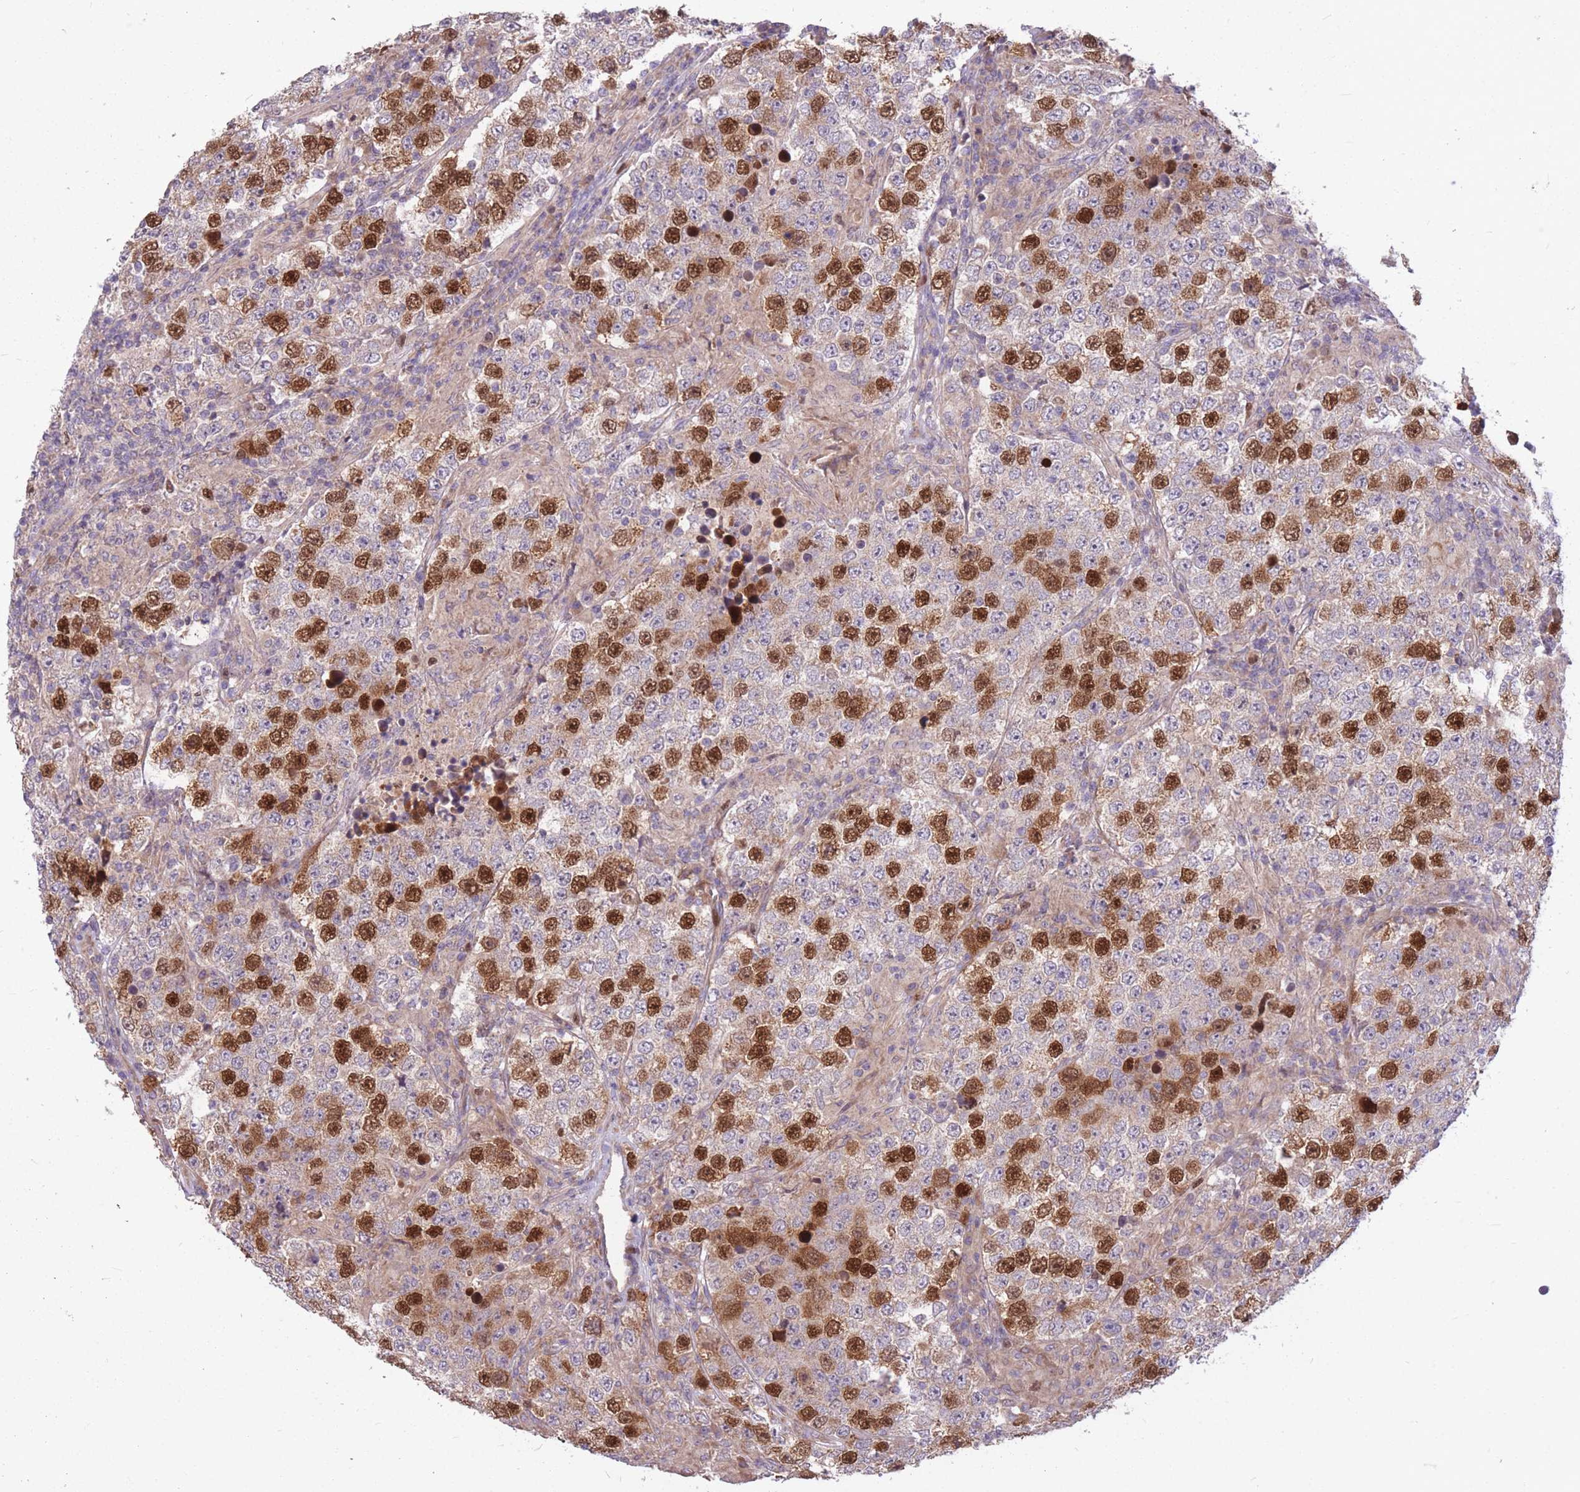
{"staining": {"intensity": "strong", "quantity": "25%-75%", "location": "nuclear"}, "tissue": "testis cancer", "cell_type": "Tumor cells", "image_type": "cancer", "snomed": [{"axis": "morphology", "description": "Normal tissue, NOS"}, {"axis": "morphology", "description": "Urothelial carcinoma, High grade"}, {"axis": "morphology", "description": "Seminoma, NOS"}, {"axis": "morphology", "description": "Carcinoma, Embryonal, NOS"}, {"axis": "topography", "description": "Urinary bladder"}, {"axis": "topography", "description": "Testis"}], "caption": "A brown stain labels strong nuclear expression of a protein in testis seminoma tumor cells.", "gene": "GMNN", "patient": {"sex": "male", "age": 41}}